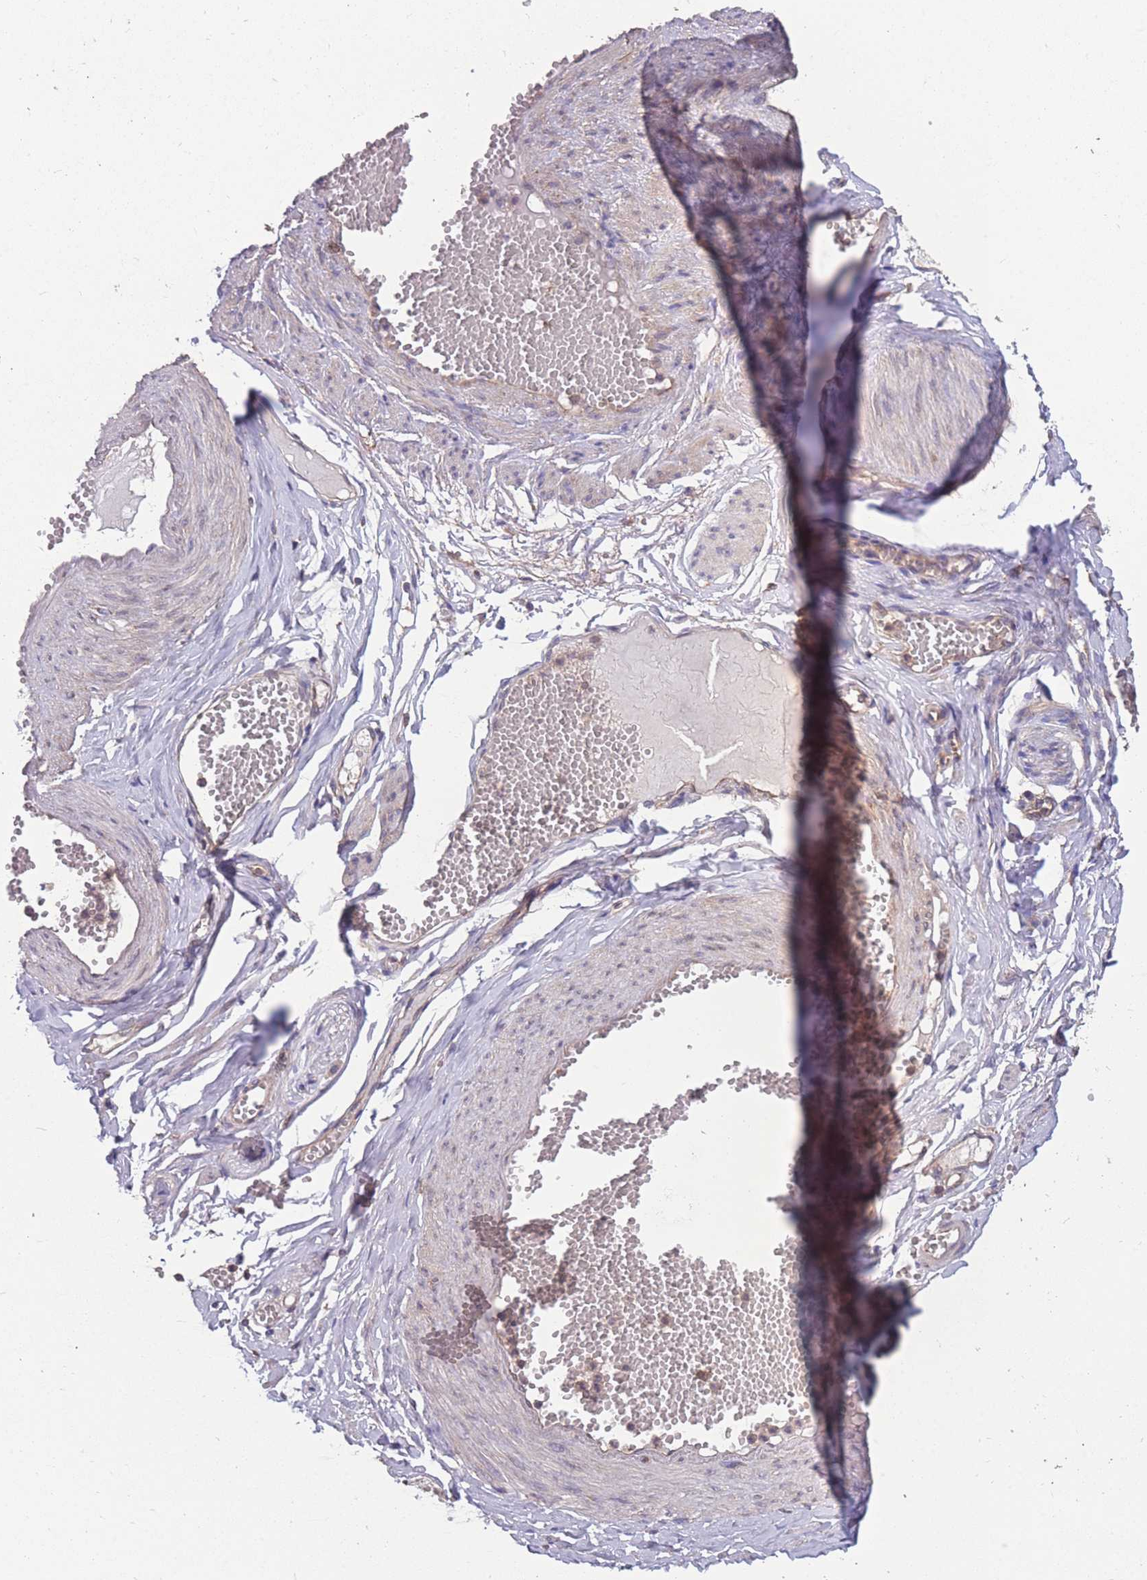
{"staining": {"intensity": "moderate", "quantity": ">75%", "location": "cytoplasmic/membranous"}, "tissue": "adipose tissue", "cell_type": "Adipocytes", "image_type": "normal", "snomed": [{"axis": "morphology", "description": "Normal tissue, NOS"}, {"axis": "topography", "description": "Smooth muscle"}, {"axis": "topography", "description": "Peripheral nerve tissue"}], "caption": "High-power microscopy captured an IHC image of unremarkable adipose tissue, revealing moderate cytoplasmic/membranous staining in about >75% of adipocytes. Immunohistochemistry stains the protein in brown and the nuclei are stained blue.", "gene": "ZPR1", "patient": {"sex": "female", "age": 39}}